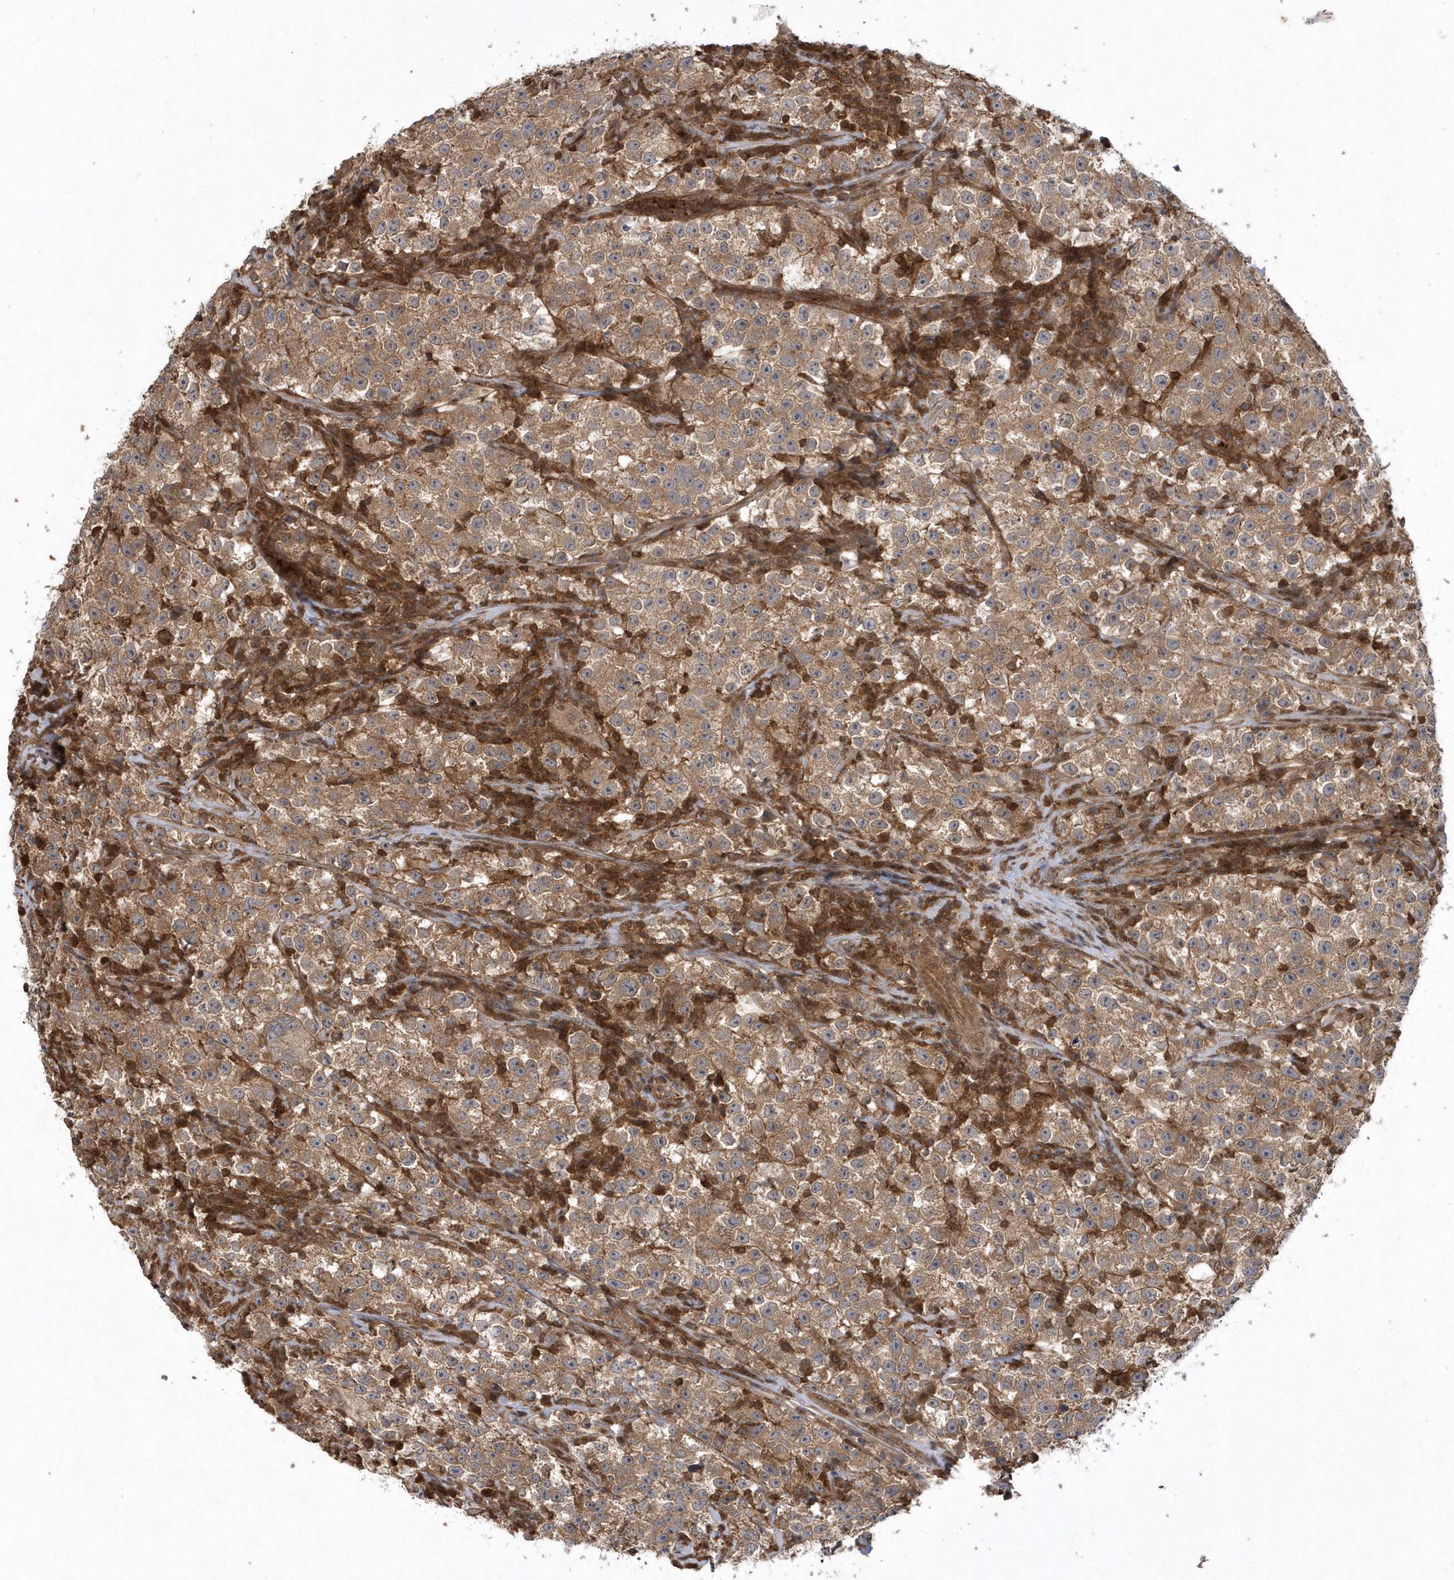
{"staining": {"intensity": "moderate", "quantity": ">75%", "location": "cytoplasmic/membranous"}, "tissue": "testis cancer", "cell_type": "Tumor cells", "image_type": "cancer", "snomed": [{"axis": "morphology", "description": "Seminoma, NOS"}, {"axis": "topography", "description": "Testis"}], "caption": "Immunohistochemical staining of human testis cancer (seminoma) demonstrates medium levels of moderate cytoplasmic/membranous protein positivity in approximately >75% of tumor cells. The staining was performed using DAB to visualize the protein expression in brown, while the nuclei were stained in blue with hematoxylin (Magnification: 20x).", "gene": "ACYP1", "patient": {"sex": "male", "age": 22}}